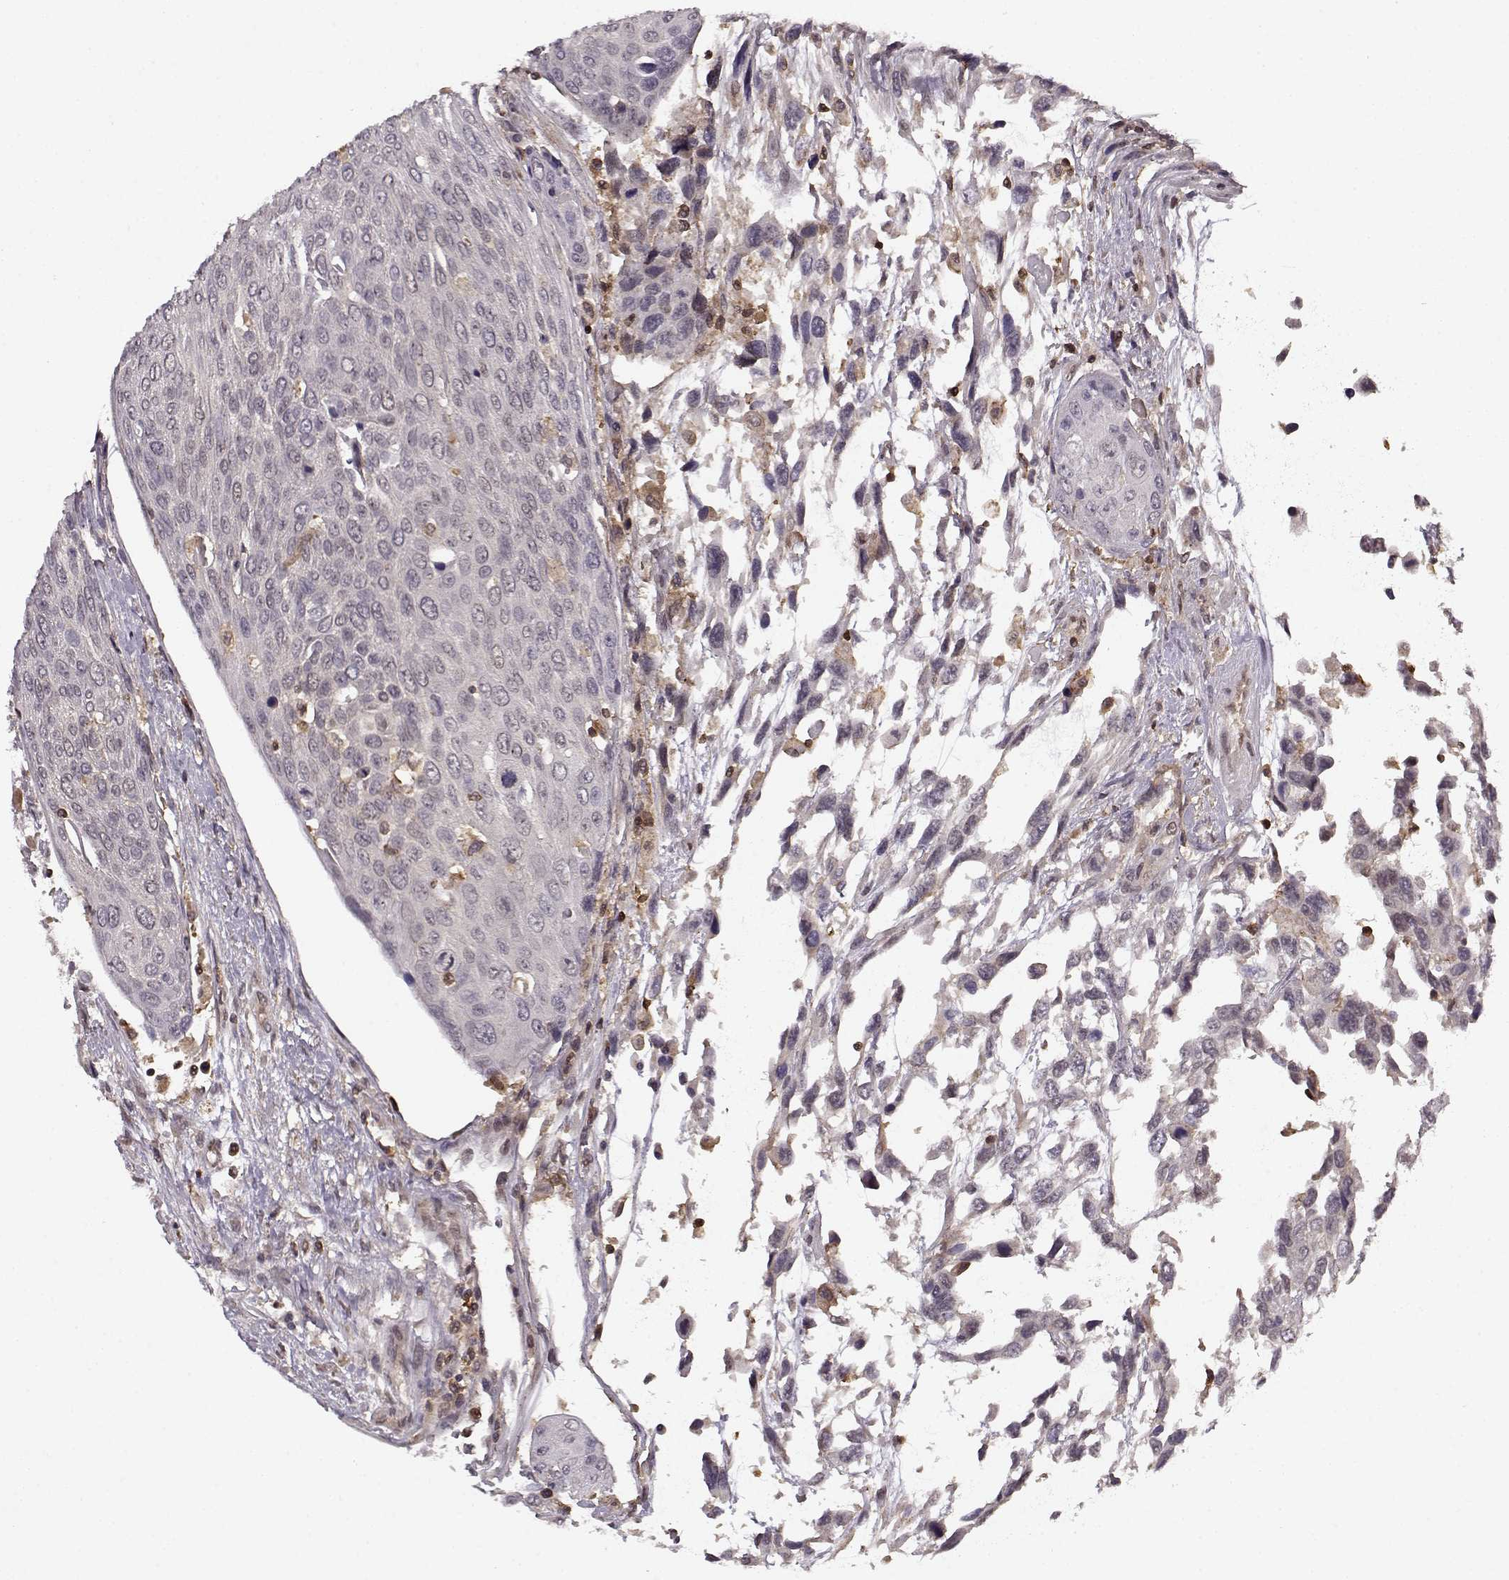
{"staining": {"intensity": "negative", "quantity": "none", "location": "none"}, "tissue": "urothelial cancer", "cell_type": "Tumor cells", "image_type": "cancer", "snomed": [{"axis": "morphology", "description": "Urothelial carcinoma, High grade"}, {"axis": "topography", "description": "Urinary bladder"}], "caption": "Human urothelial cancer stained for a protein using IHC displays no staining in tumor cells.", "gene": "MFSD1", "patient": {"sex": "female", "age": 70}}